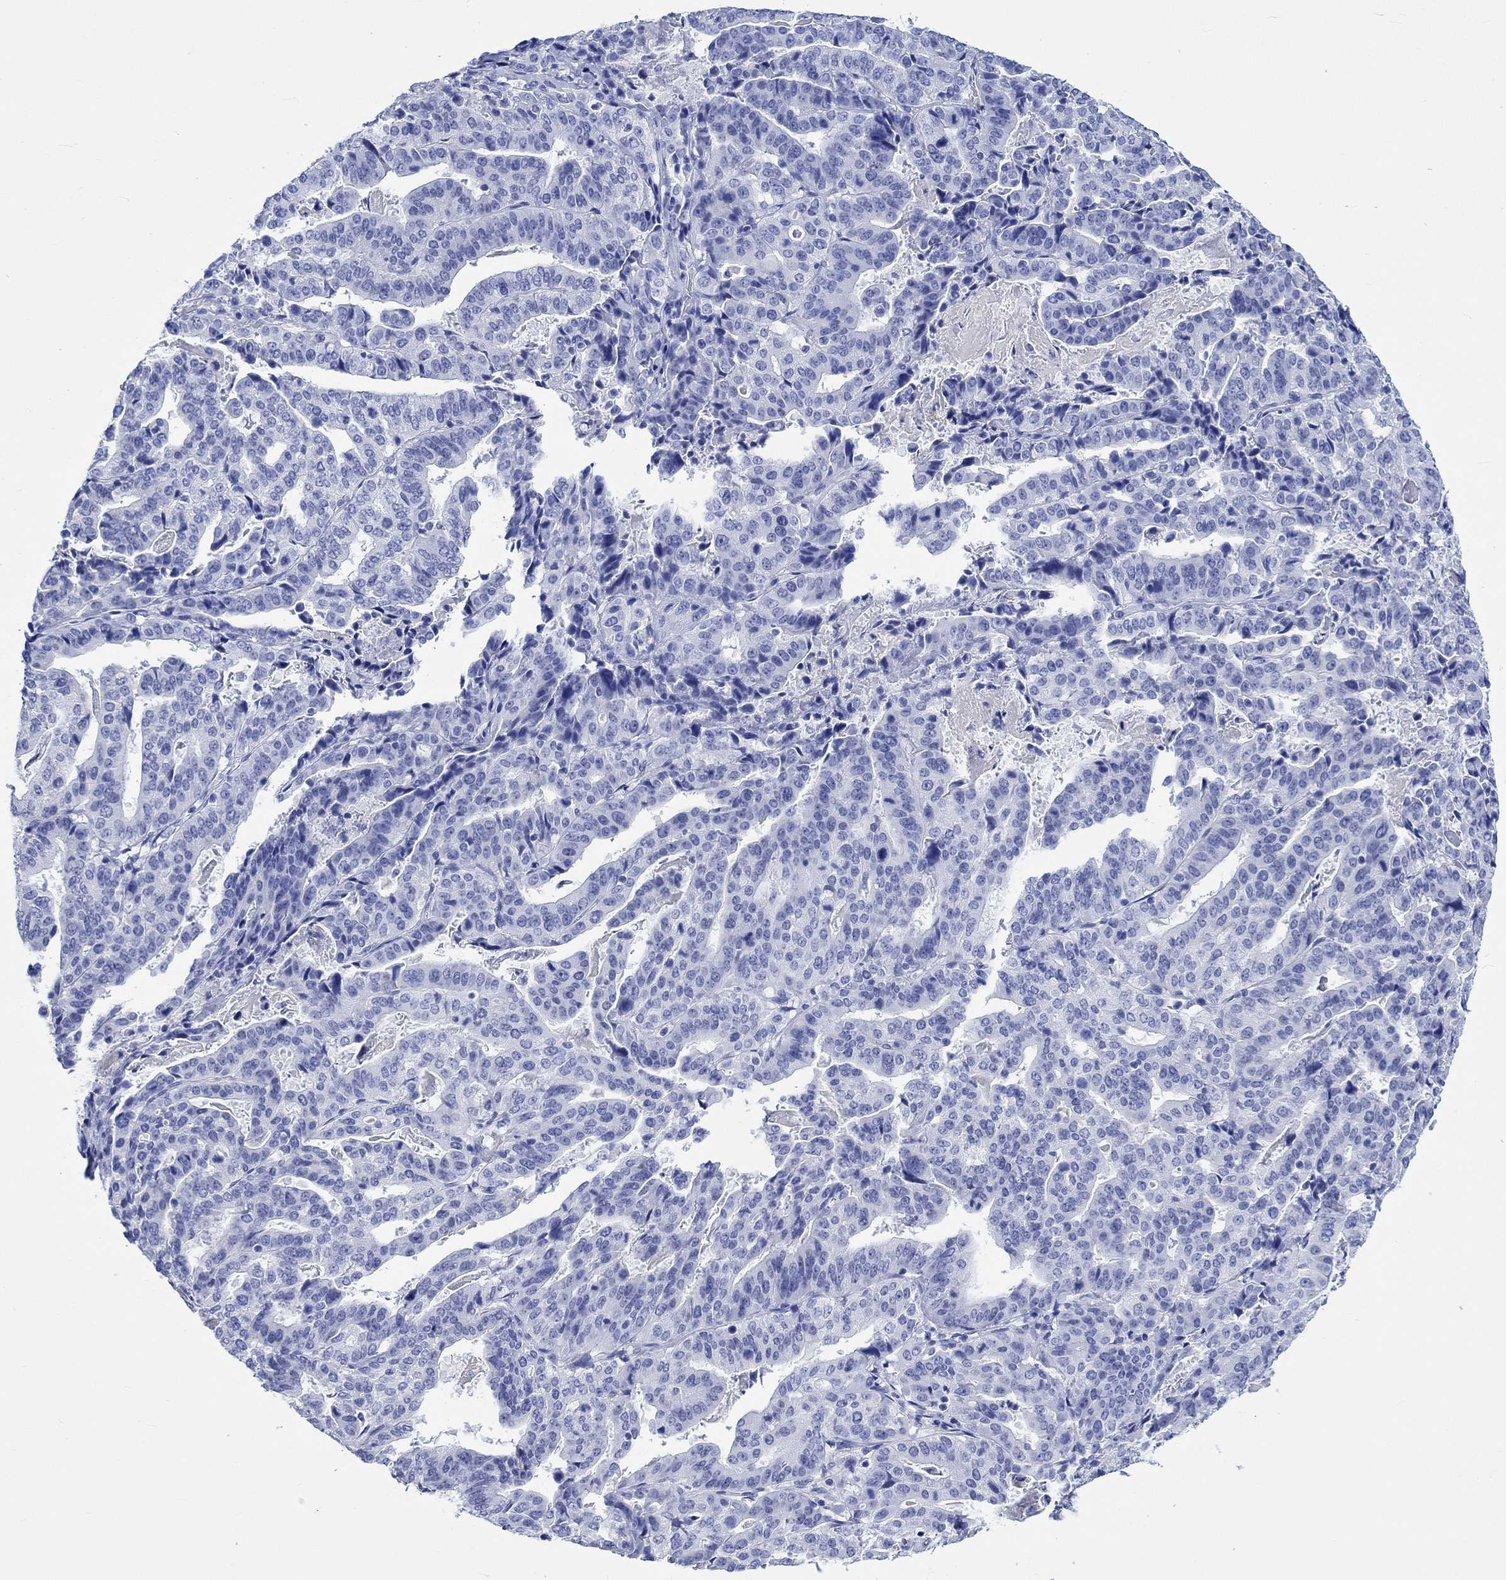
{"staining": {"intensity": "negative", "quantity": "none", "location": "none"}, "tissue": "stomach cancer", "cell_type": "Tumor cells", "image_type": "cancer", "snomed": [{"axis": "morphology", "description": "Adenocarcinoma, NOS"}, {"axis": "topography", "description": "Stomach"}], "caption": "DAB (3,3'-diaminobenzidine) immunohistochemical staining of stomach cancer (adenocarcinoma) displays no significant staining in tumor cells.", "gene": "KLHL33", "patient": {"sex": "male", "age": 48}}